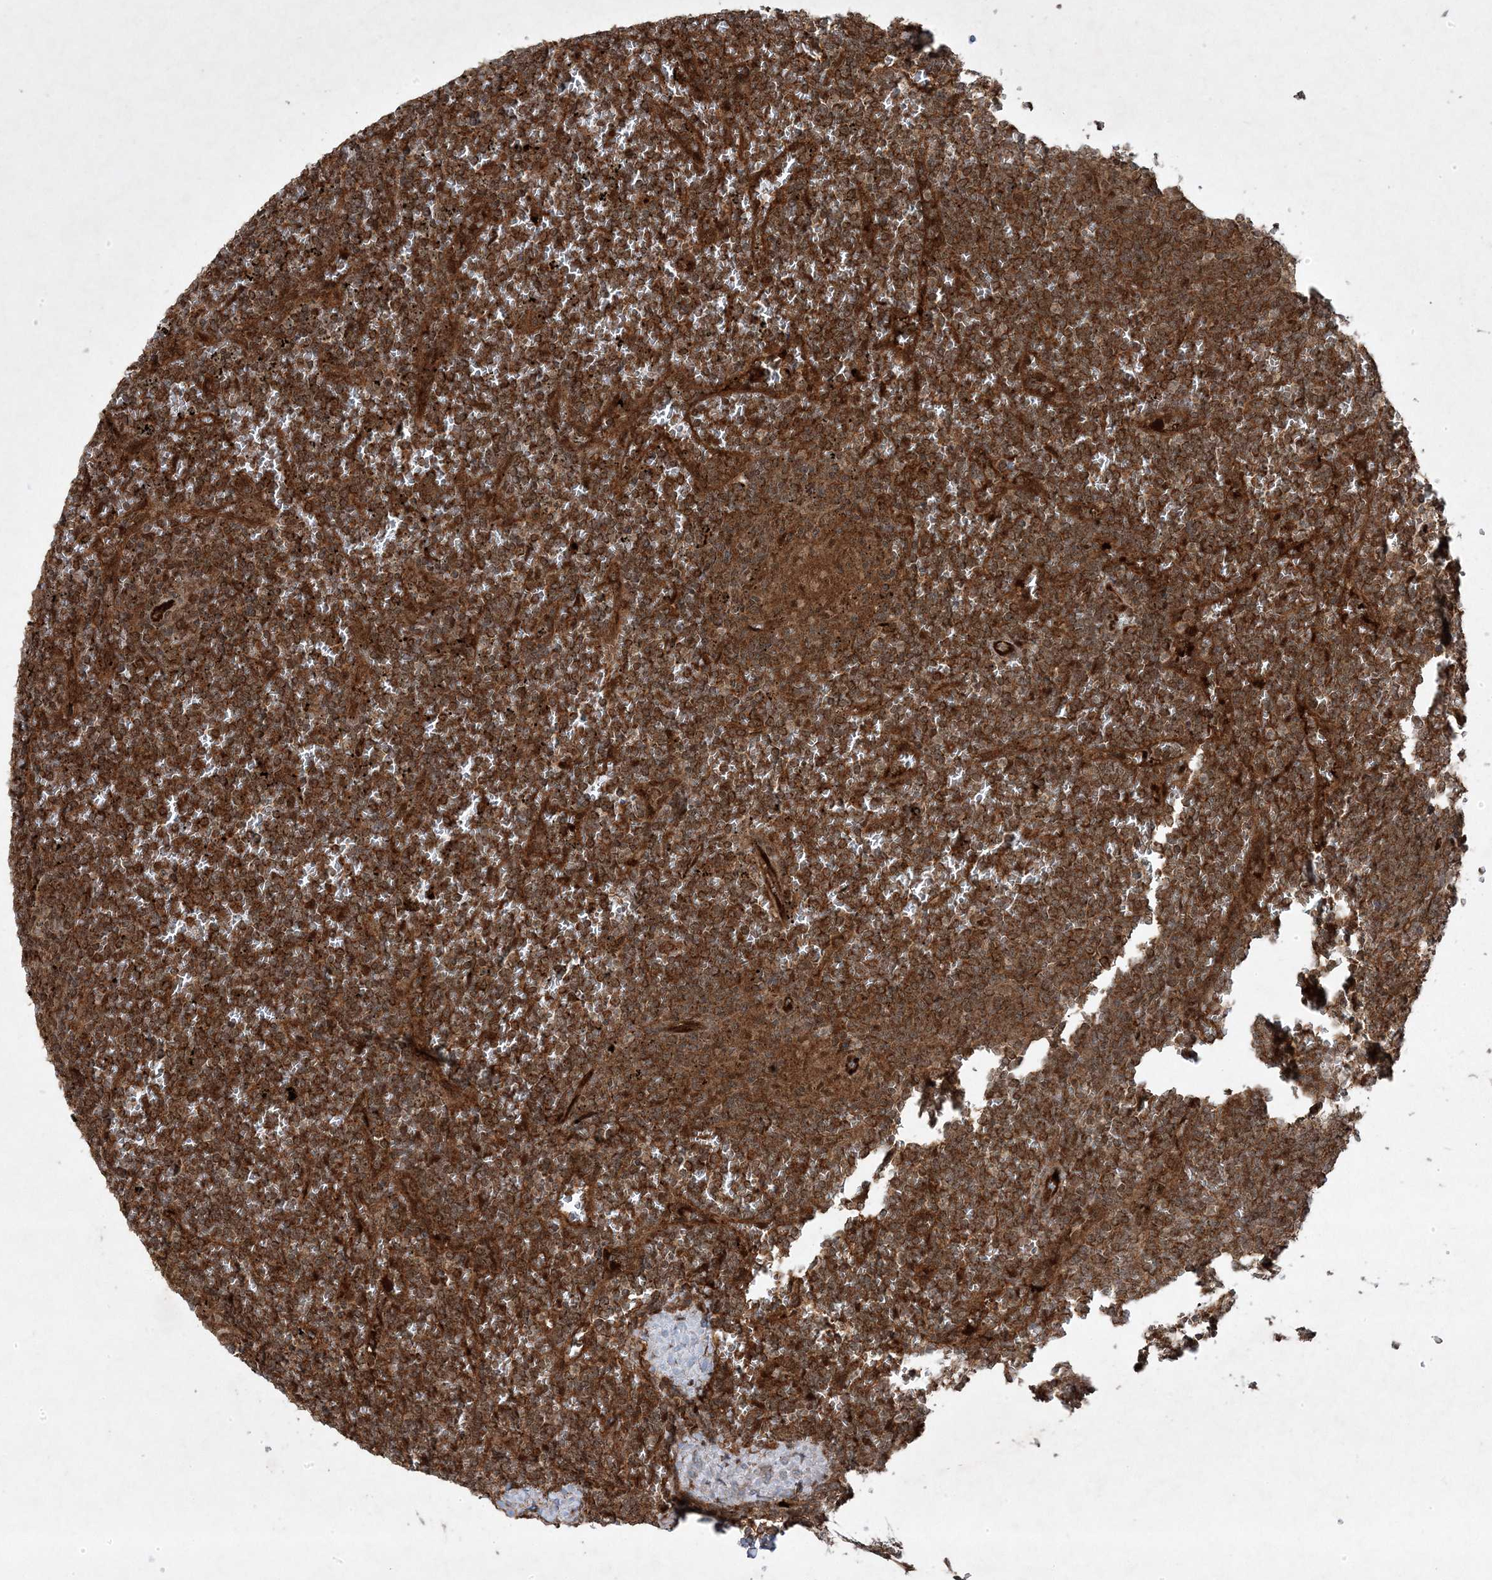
{"staining": {"intensity": "strong", "quantity": ">75%", "location": "cytoplasmic/membranous,nuclear"}, "tissue": "lymphoma", "cell_type": "Tumor cells", "image_type": "cancer", "snomed": [{"axis": "morphology", "description": "Malignant lymphoma, non-Hodgkin's type, Low grade"}, {"axis": "topography", "description": "Spleen"}], "caption": "The histopathology image shows a brown stain indicating the presence of a protein in the cytoplasmic/membranous and nuclear of tumor cells in low-grade malignant lymphoma, non-Hodgkin's type. (Stains: DAB (3,3'-diaminobenzidine) in brown, nuclei in blue, Microscopy: brightfield microscopy at high magnification).", "gene": "PLEKHM2", "patient": {"sex": "female", "age": 19}}